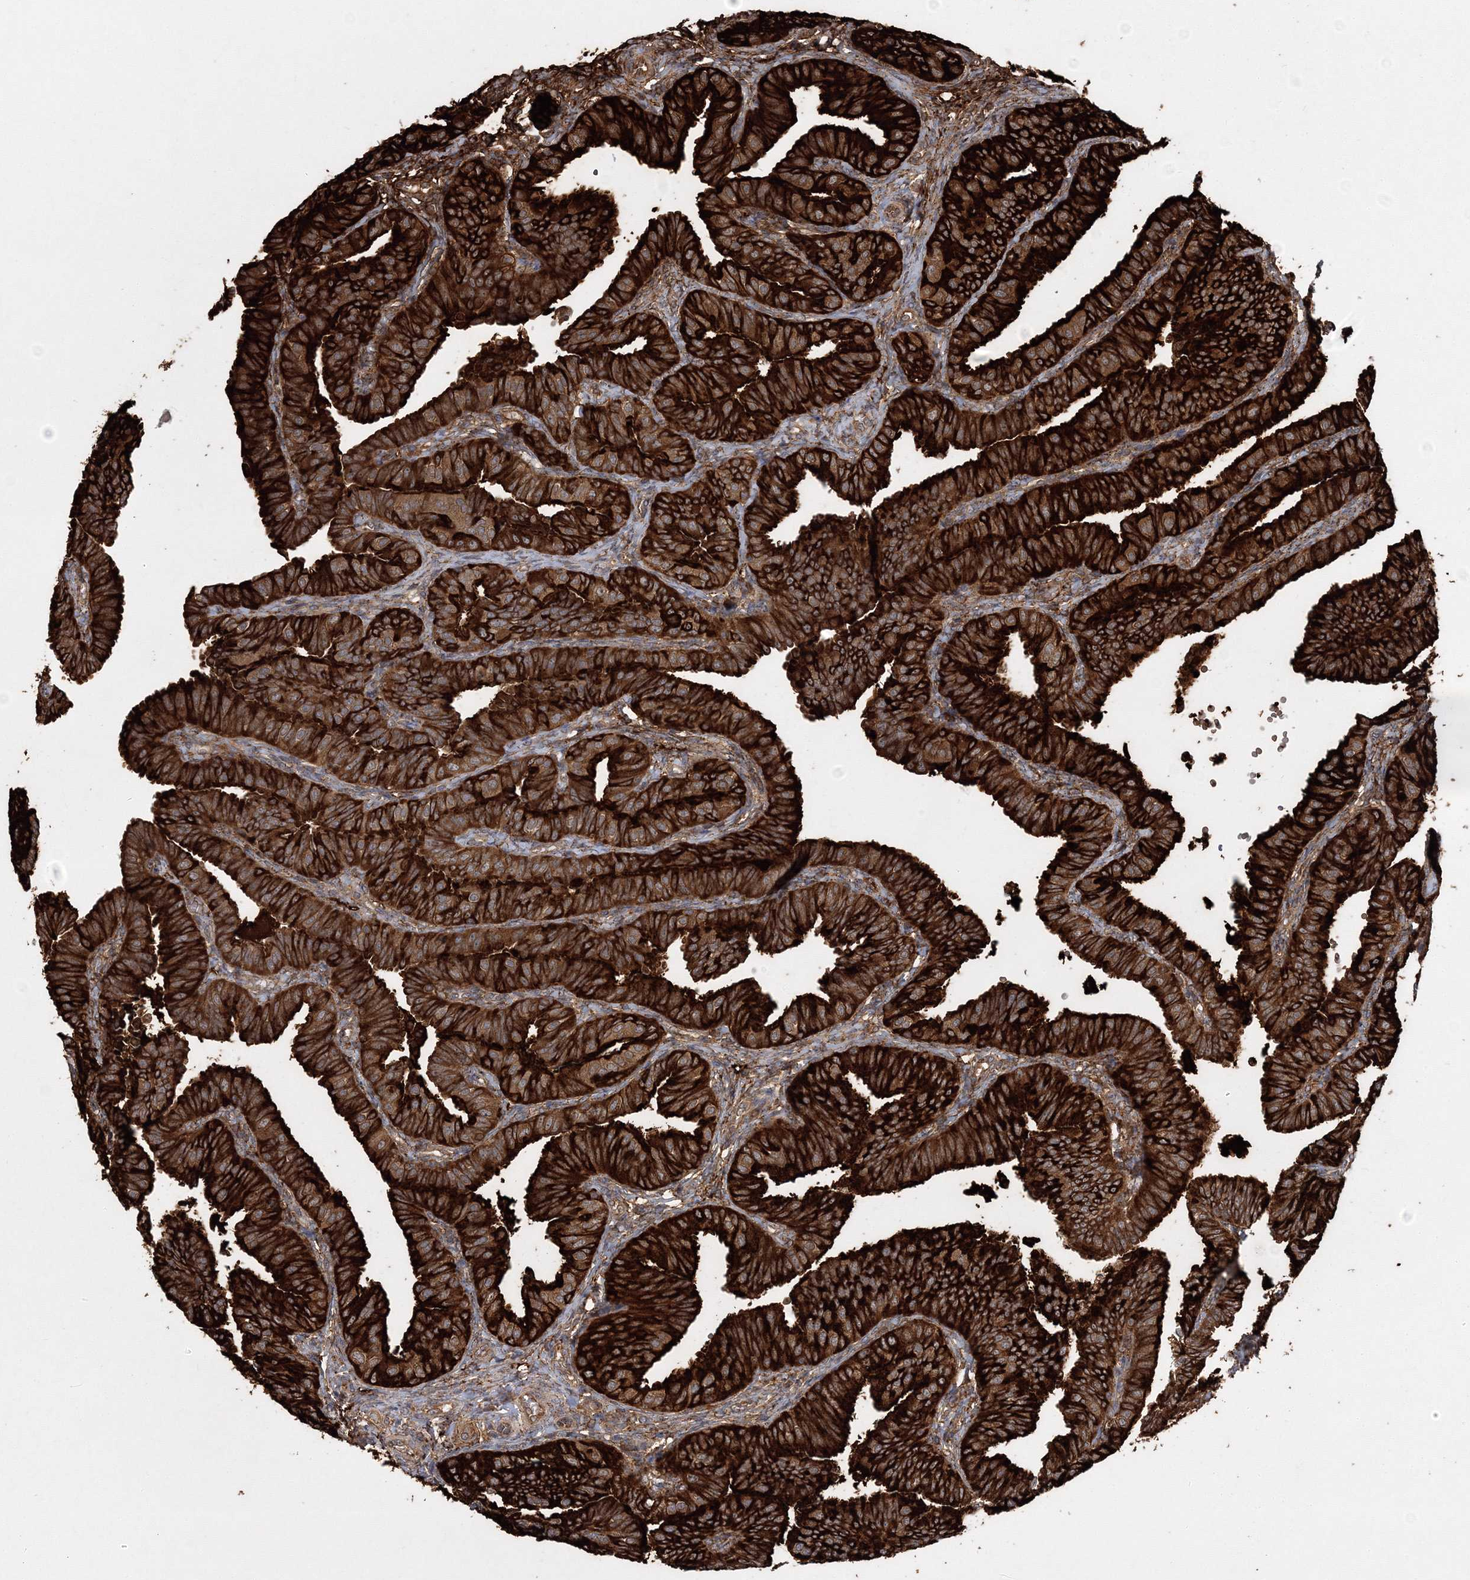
{"staining": {"intensity": "strong", "quantity": ">75%", "location": "cytoplasmic/membranous"}, "tissue": "fallopian tube", "cell_type": "Glandular cells", "image_type": "normal", "snomed": [{"axis": "morphology", "description": "Normal tissue, NOS"}, {"axis": "topography", "description": "Fallopian tube"}], "caption": "IHC (DAB) staining of benign human fallopian tube demonstrates strong cytoplasmic/membranous protein staining in about >75% of glandular cells.", "gene": "WDR37", "patient": {"sex": "female", "age": 35}}